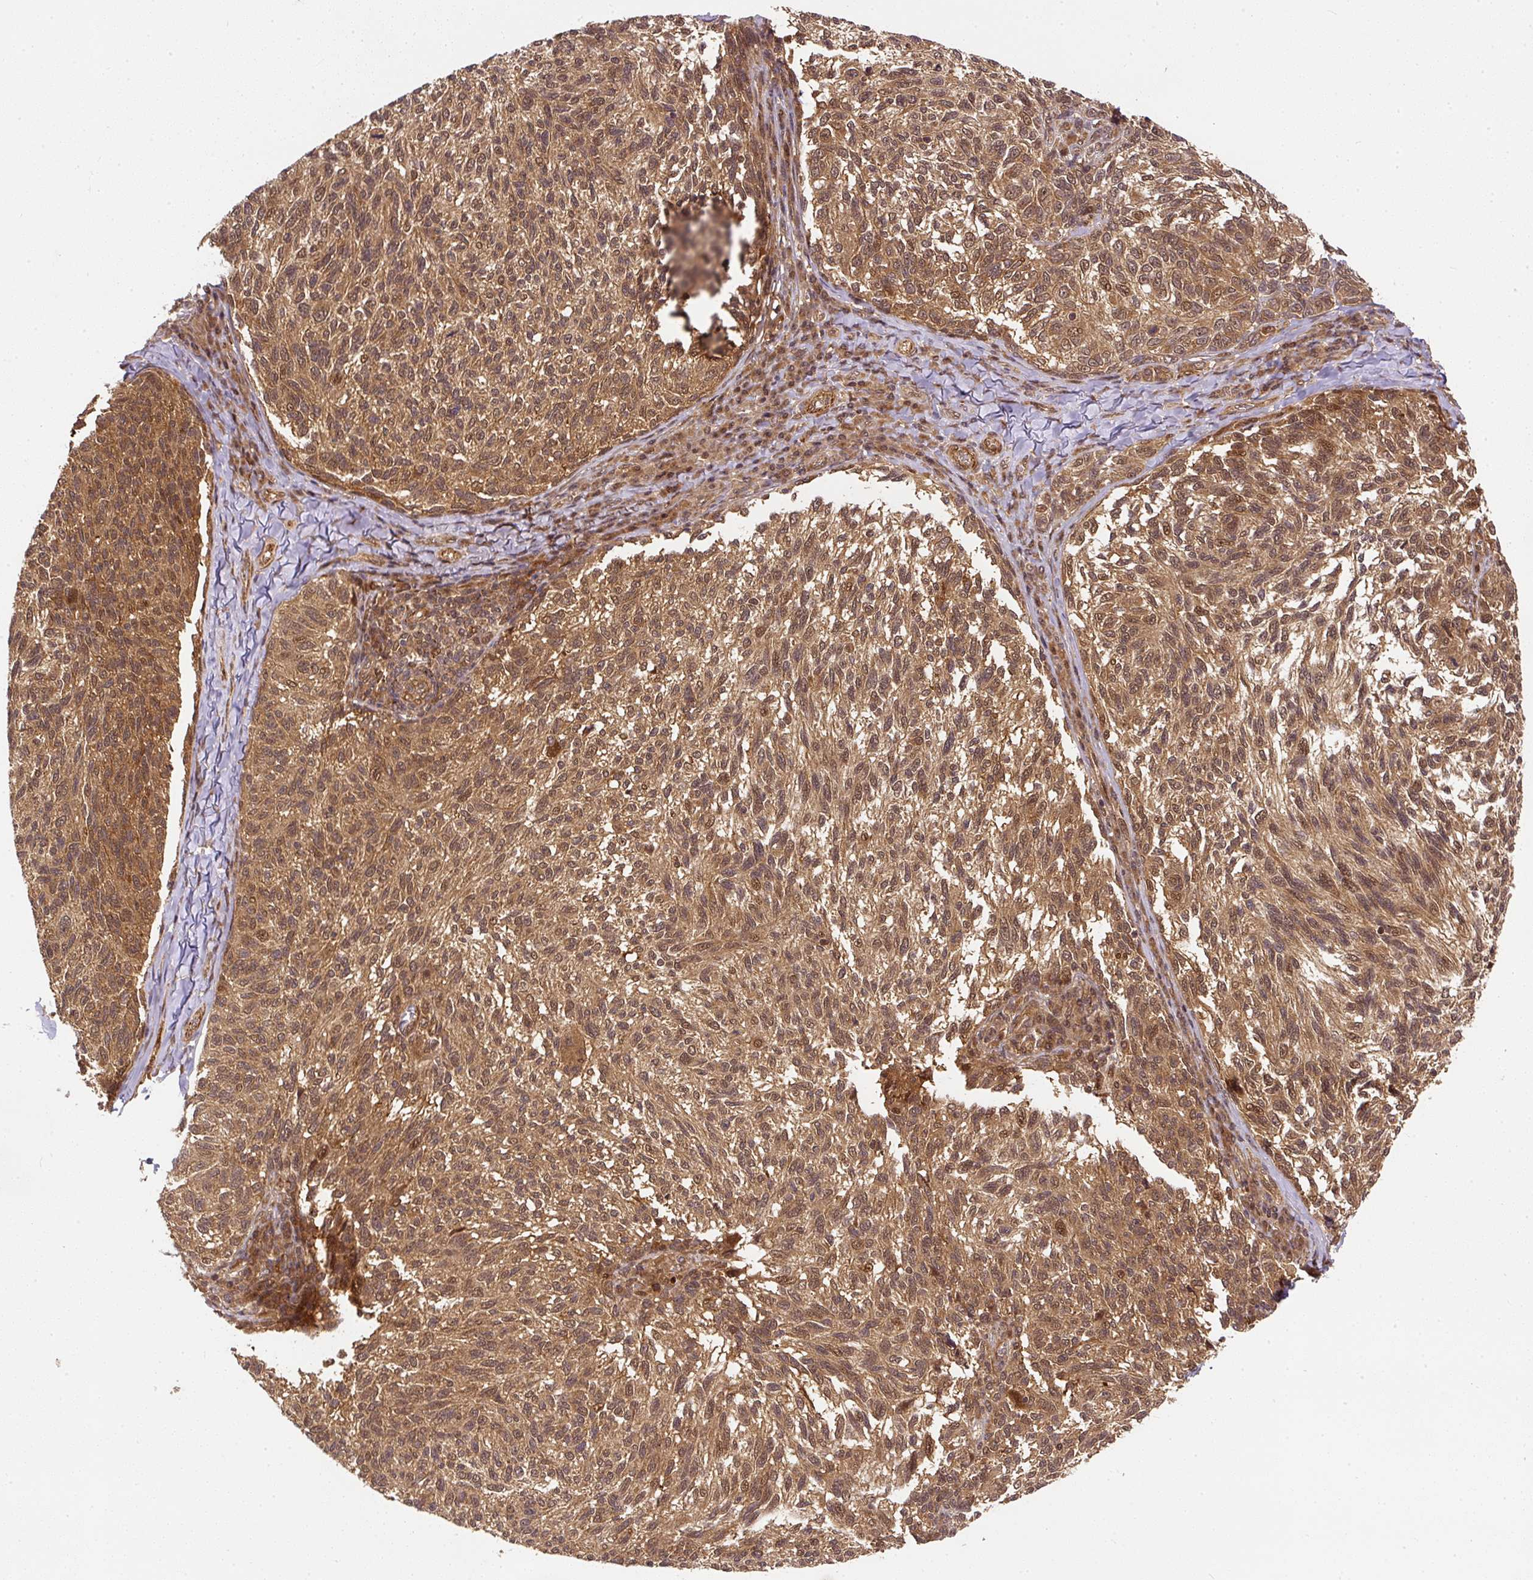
{"staining": {"intensity": "moderate", "quantity": ">75%", "location": "cytoplasmic/membranous,nuclear"}, "tissue": "melanoma", "cell_type": "Tumor cells", "image_type": "cancer", "snomed": [{"axis": "morphology", "description": "Malignant melanoma, NOS"}, {"axis": "topography", "description": "Skin"}], "caption": "IHC micrograph of melanoma stained for a protein (brown), which reveals medium levels of moderate cytoplasmic/membranous and nuclear staining in approximately >75% of tumor cells.", "gene": "PSMD1", "patient": {"sex": "female", "age": 73}}